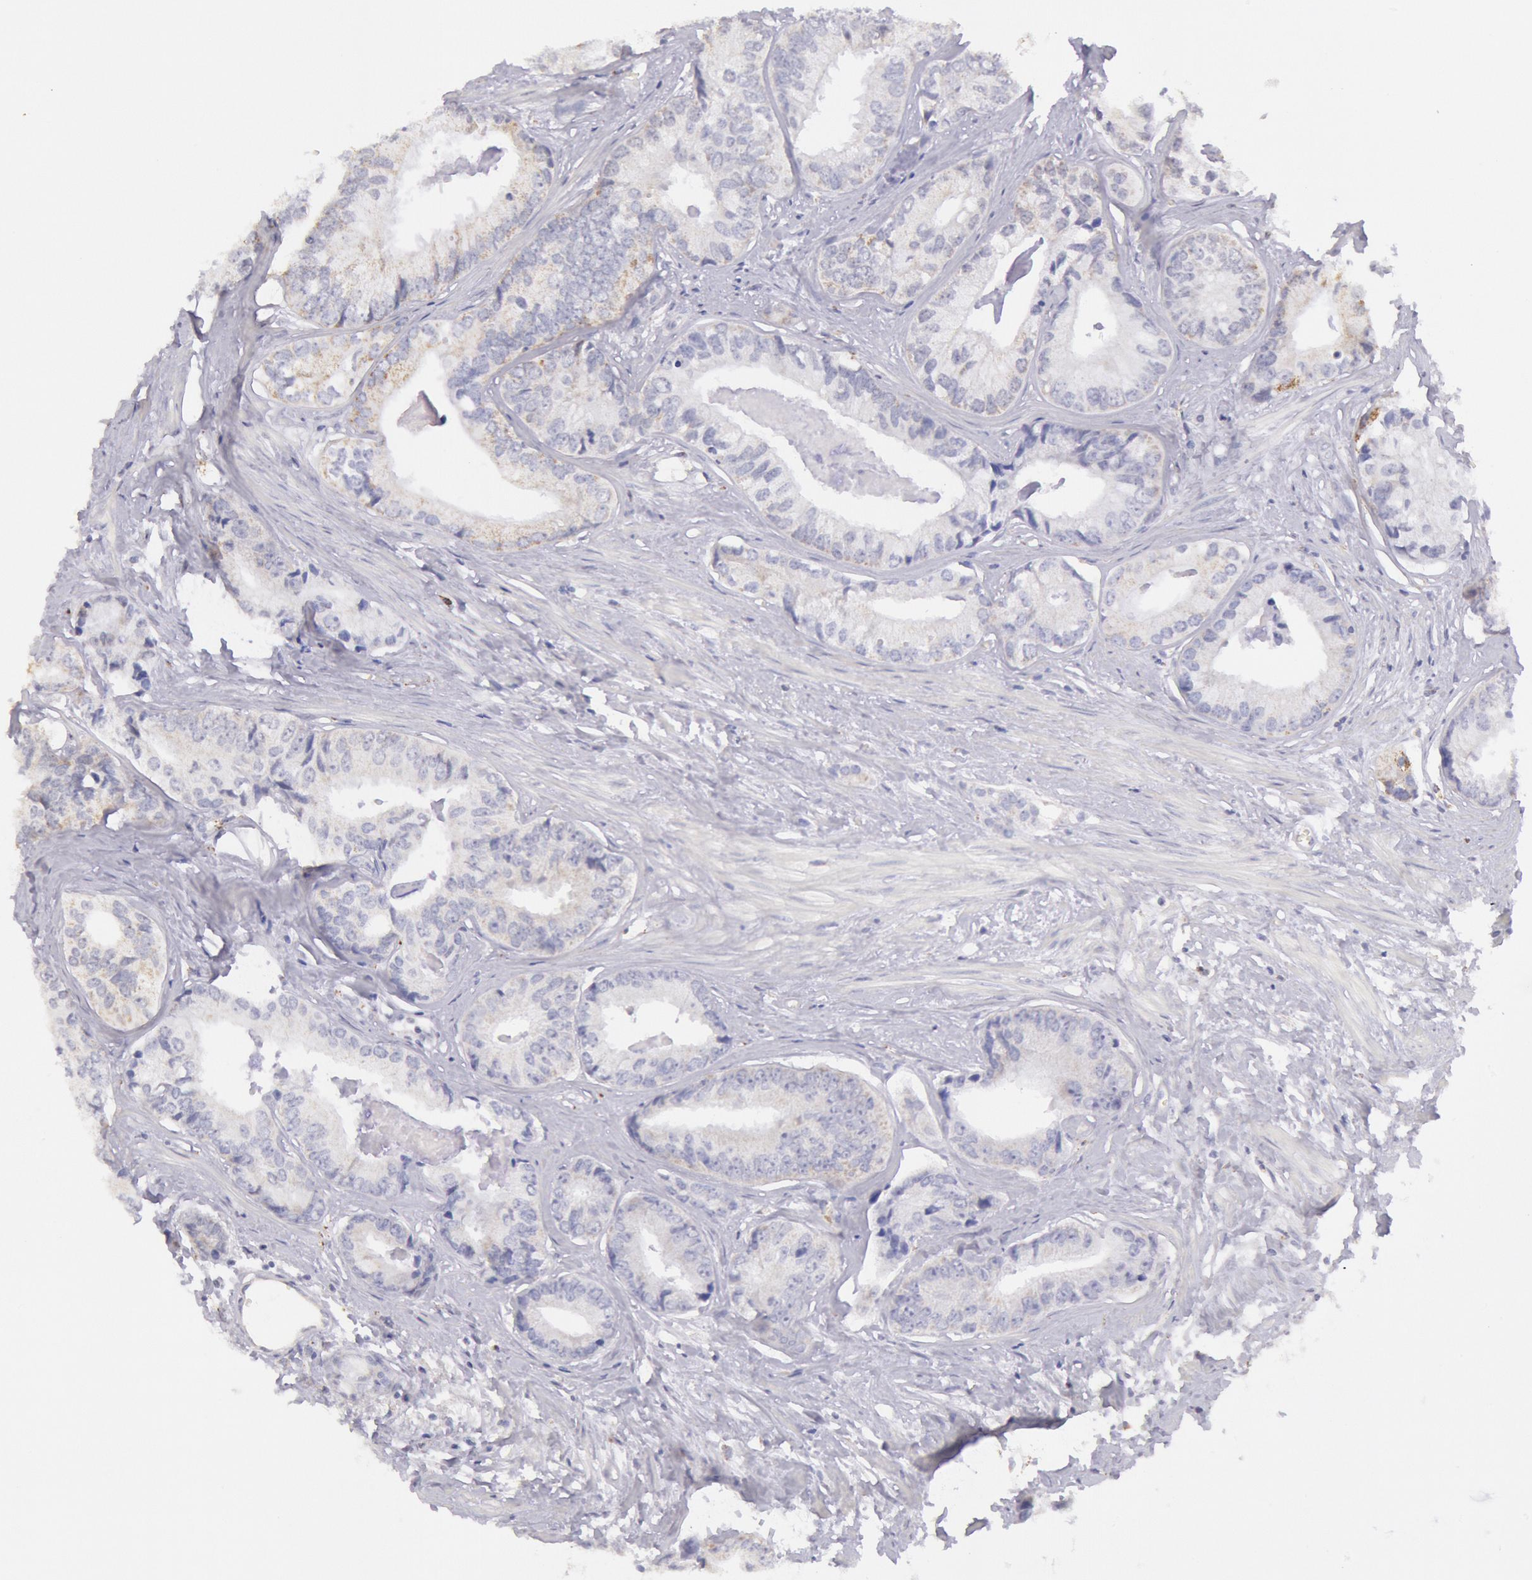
{"staining": {"intensity": "negative", "quantity": "none", "location": "none"}, "tissue": "prostate cancer", "cell_type": "Tumor cells", "image_type": "cancer", "snomed": [{"axis": "morphology", "description": "Adenocarcinoma, High grade"}, {"axis": "topography", "description": "Prostate"}], "caption": "A high-resolution photomicrograph shows immunohistochemistry (IHC) staining of prostate cancer, which reveals no significant staining in tumor cells.", "gene": "FRMD6", "patient": {"sex": "male", "age": 56}}